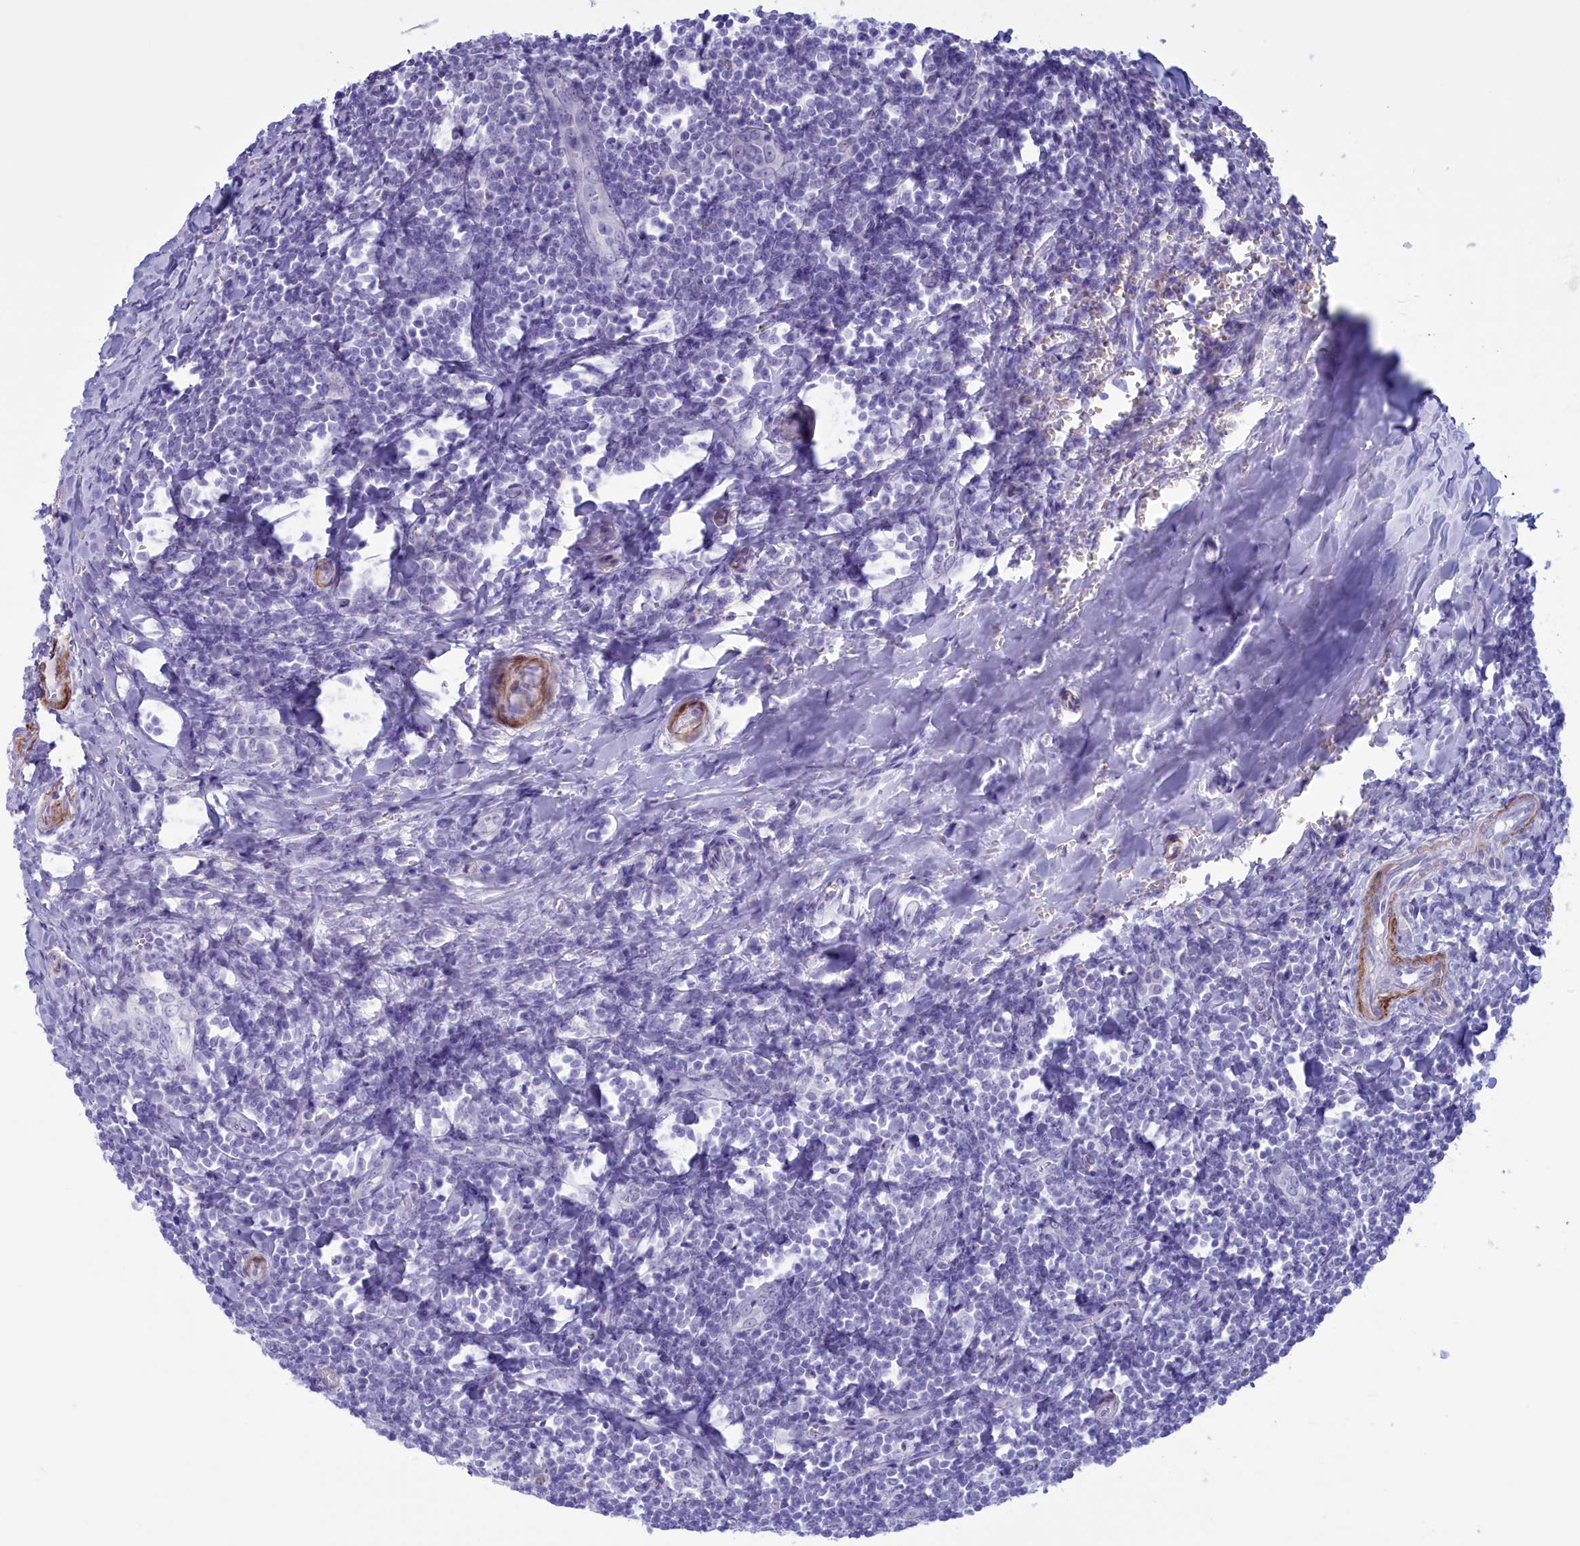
{"staining": {"intensity": "negative", "quantity": "none", "location": "none"}, "tissue": "tonsil", "cell_type": "Germinal center cells", "image_type": "normal", "snomed": [{"axis": "morphology", "description": "Normal tissue, NOS"}, {"axis": "topography", "description": "Tonsil"}], "caption": "Immunohistochemistry image of normal tonsil: tonsil stained with DAB (3,3'-diaminobenzidine) exhibits no significant protein expression in germinal center cells. (DAB (3,3'-diaminobenzidine) immunohistochemistry (IHC) visualized using brightfield microscopy, high magnification).", "gene": "GAPDHS", "patient": {"sex": "male", "age": 27}}